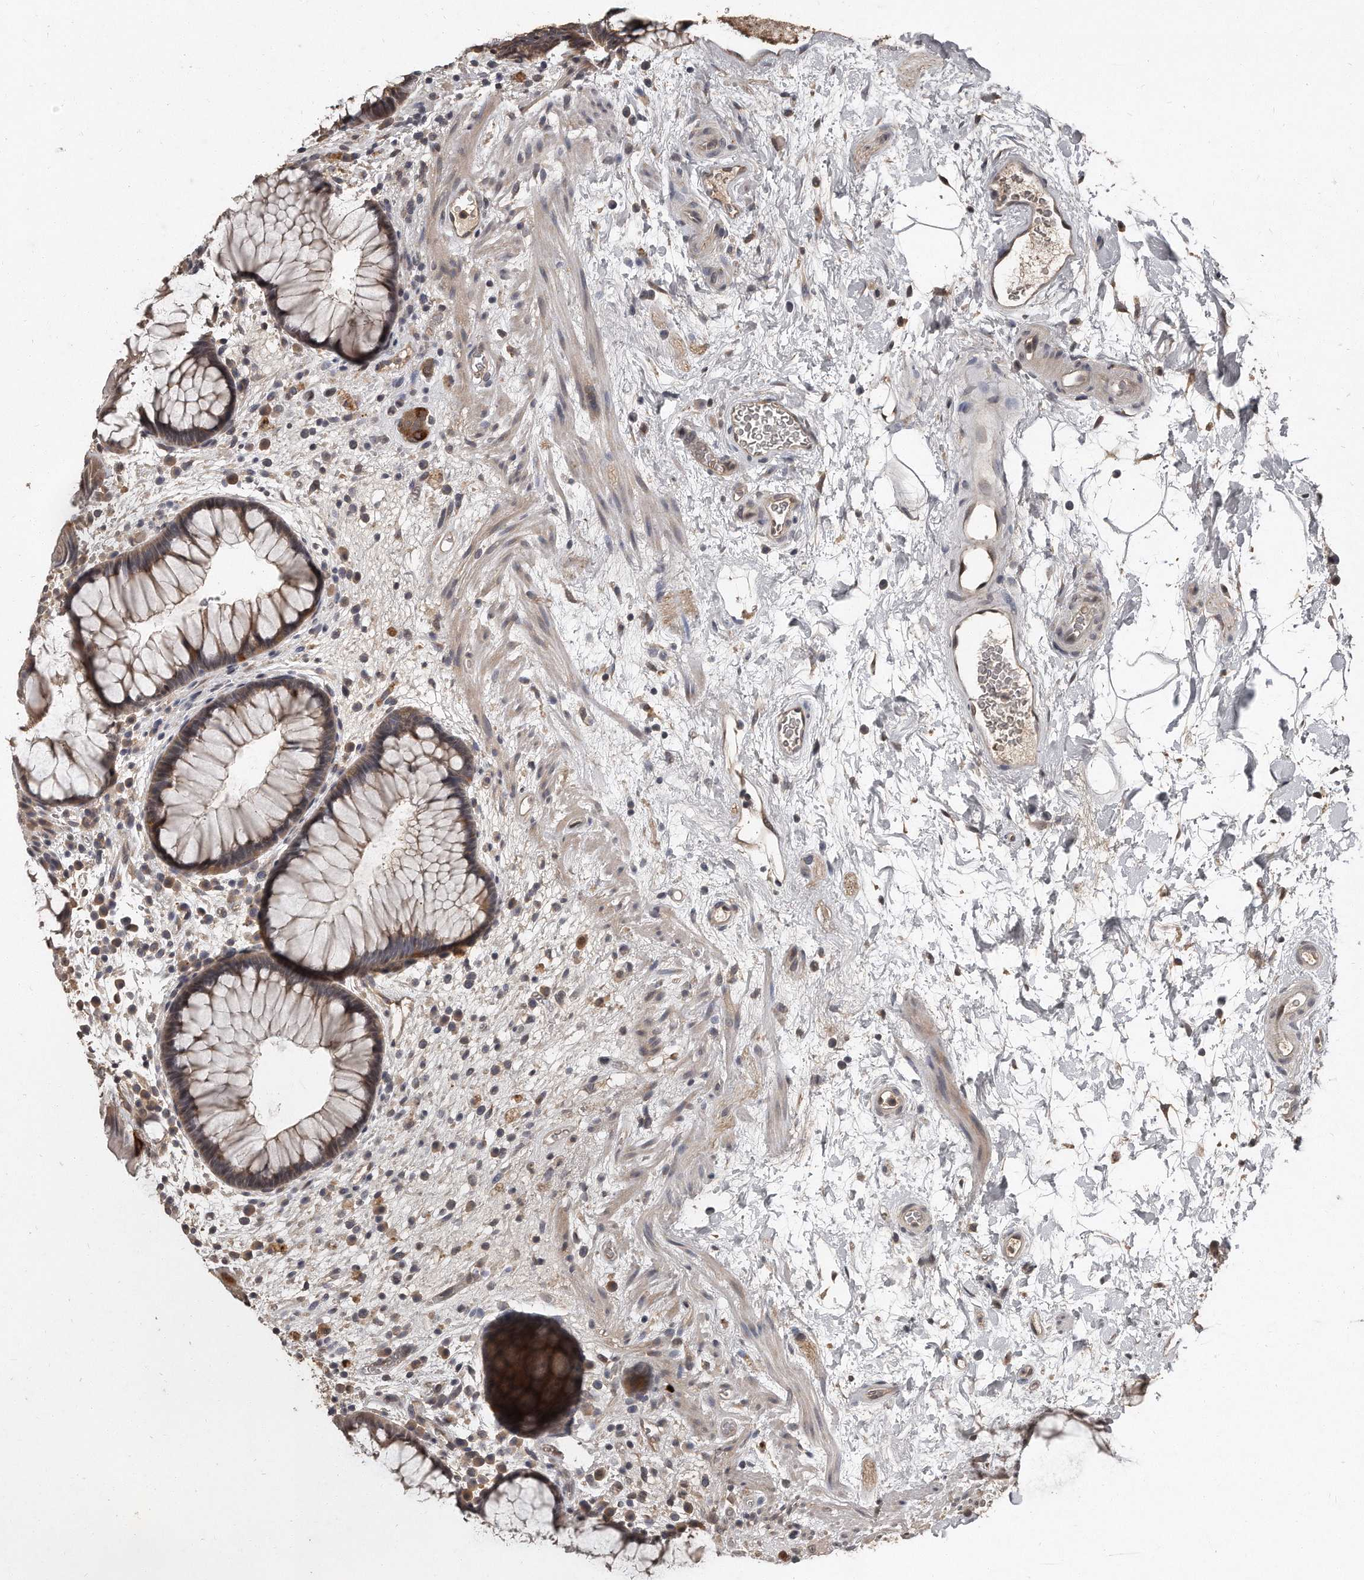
{"staining": {"intensity": "weak", "quantity": ">75%", "location": "cytoplasmic/membranous"}, "tissue": "rectum", "cell_type": "Glandular cells", "image_type": "normal", "snomed": [{"axis": "morphology", "description": "Normal tissue, NOS"}, {"axis": "topography", "description": "Rectum"}], "caption": "Rectum stained for a protein exhibits weak cytoplasmic/membranous positivity in glandular cells. Immunohistochemistry (ihc) stains the protein in brown and the nuclei are stained blue.", "gene": "GRB10", "patient": {"sex": "male", "age": 51}}